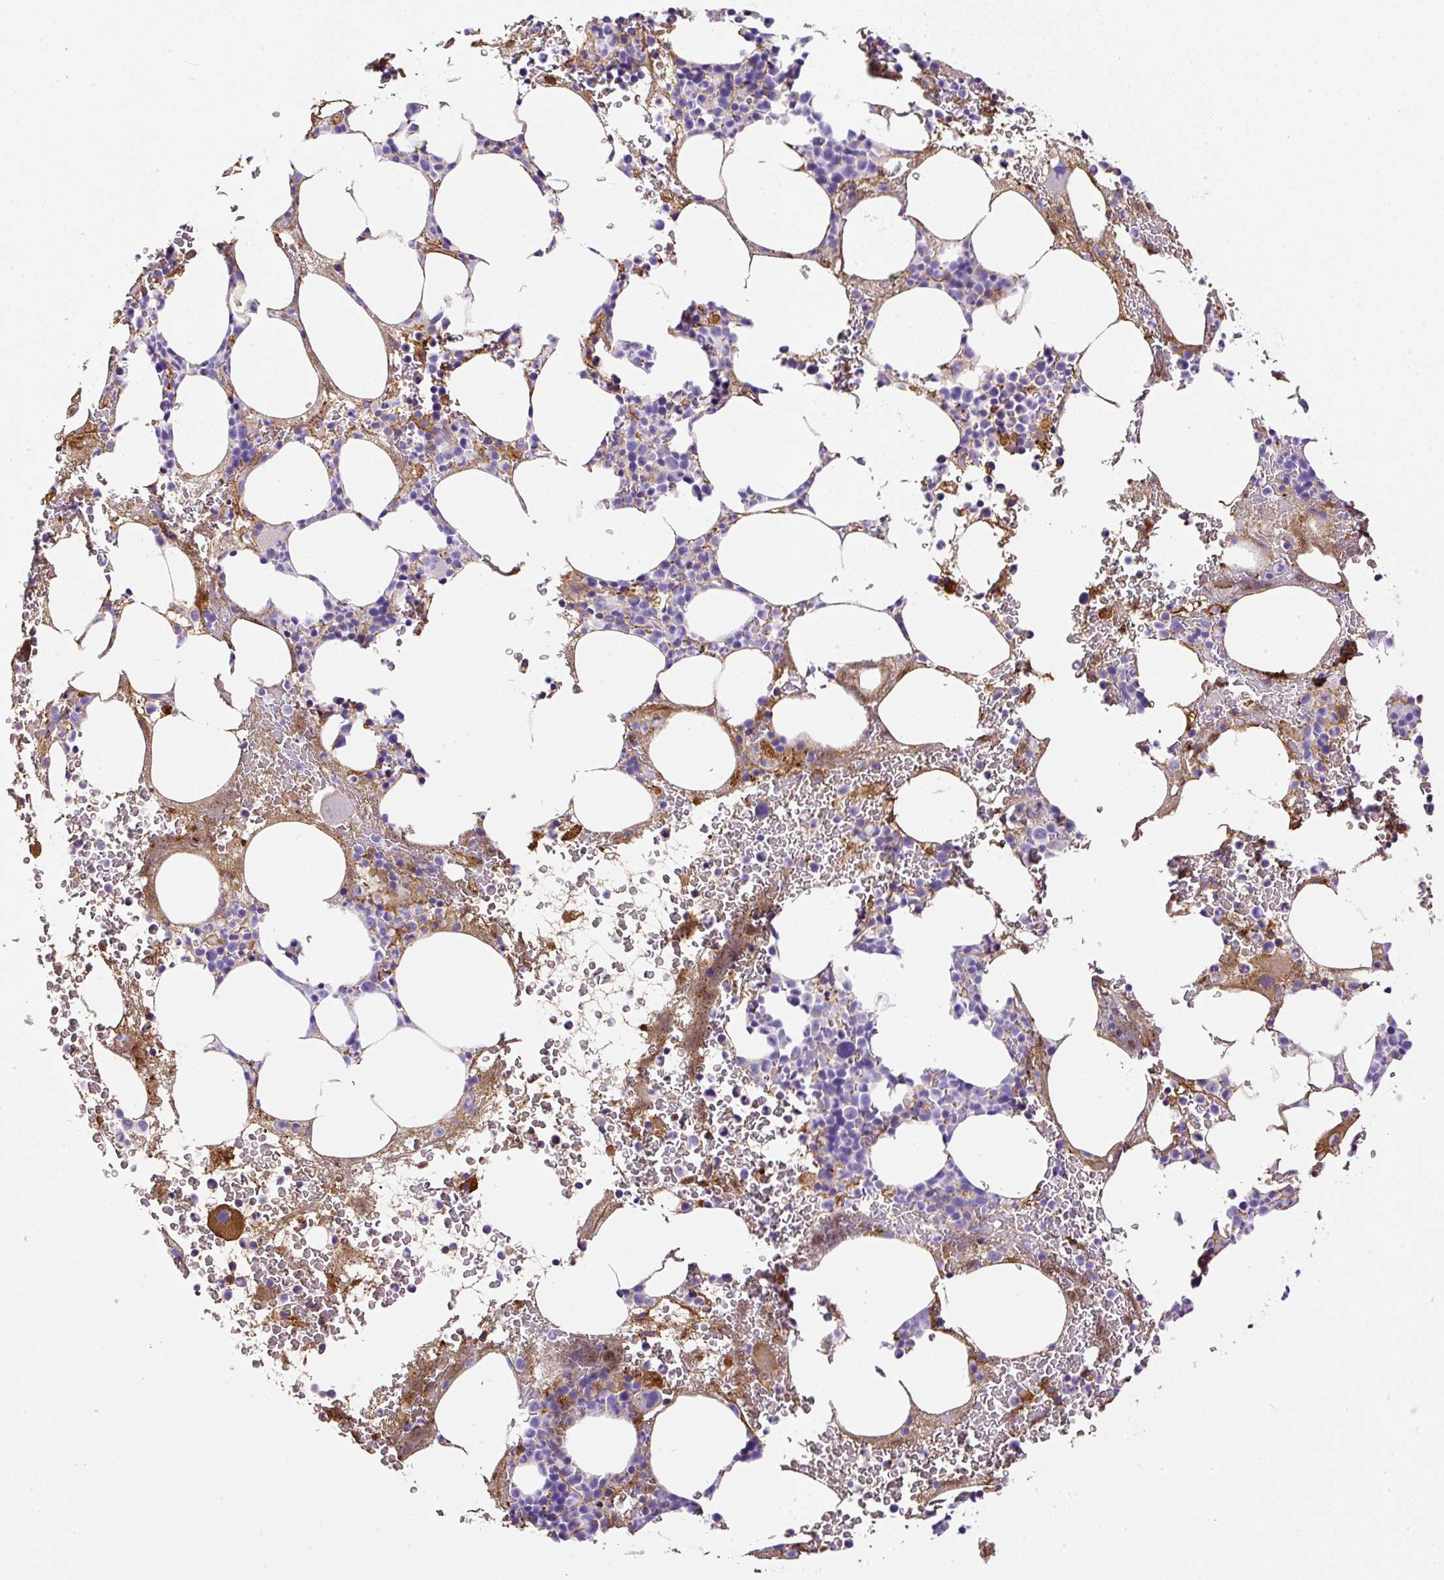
{"staining": {"intensity": "strong", "quantity": "<25%", "location": "cytoplasmic/membranous"}, "tissue": "bone marrow", "cell_type": "Hematopoietic cells", "image_type": "normal", "snomed": [{"axis": "morphology", "description": "Normal tissue, NOS"}, {"axis": "topography", "description": "Bone marrow"}], "caption": "Brown immunohistochemical staining in normal human bone marrow reveals strong cytoplasmic/membranous positivity in about <25% of hematopoietic cells. (DAB = brown stain, brightfield microscopy at high magnification).", "gene": "APCS", "patient": {"sex": "male", "age": 62}}